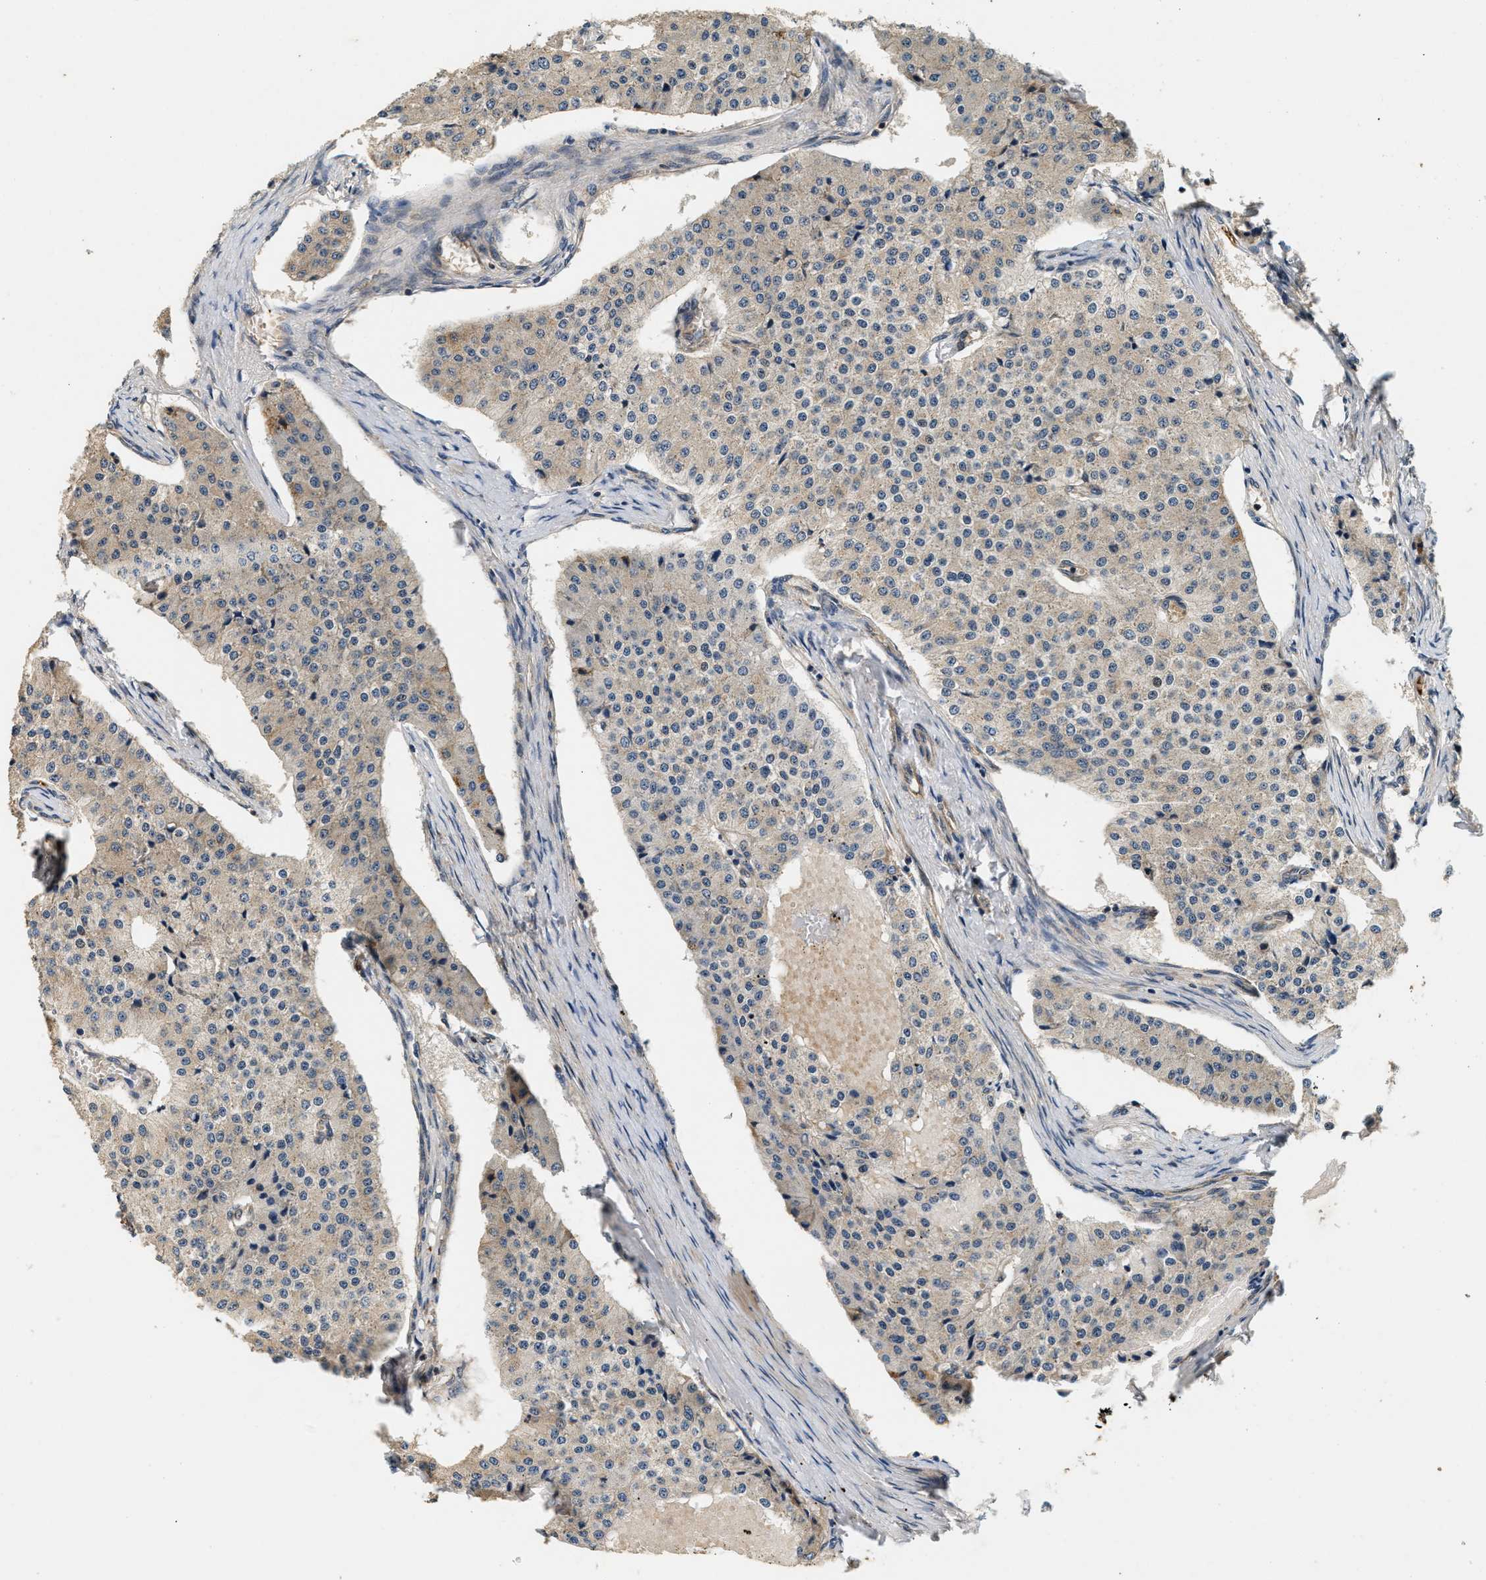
{"staining": {"intensity": "weak", "quantity": "<25%", "location": "cytoplasmic/membranous"}, "tissue": "carcinoid", "cell_type": "Tumor cells", "image_type": "cancer", "snomed": [{"axis": "morphology", "description": "Carcinoid, malignant, NOS"}, {"axis": "topography", "description": "Colon"}], "caption": "DAB immunohistochemical staining of malignant carcinoid displays no significant staining in tumor cells.", "gene": "SAMD9", "patient": {"sex": "female", "age": 52}}